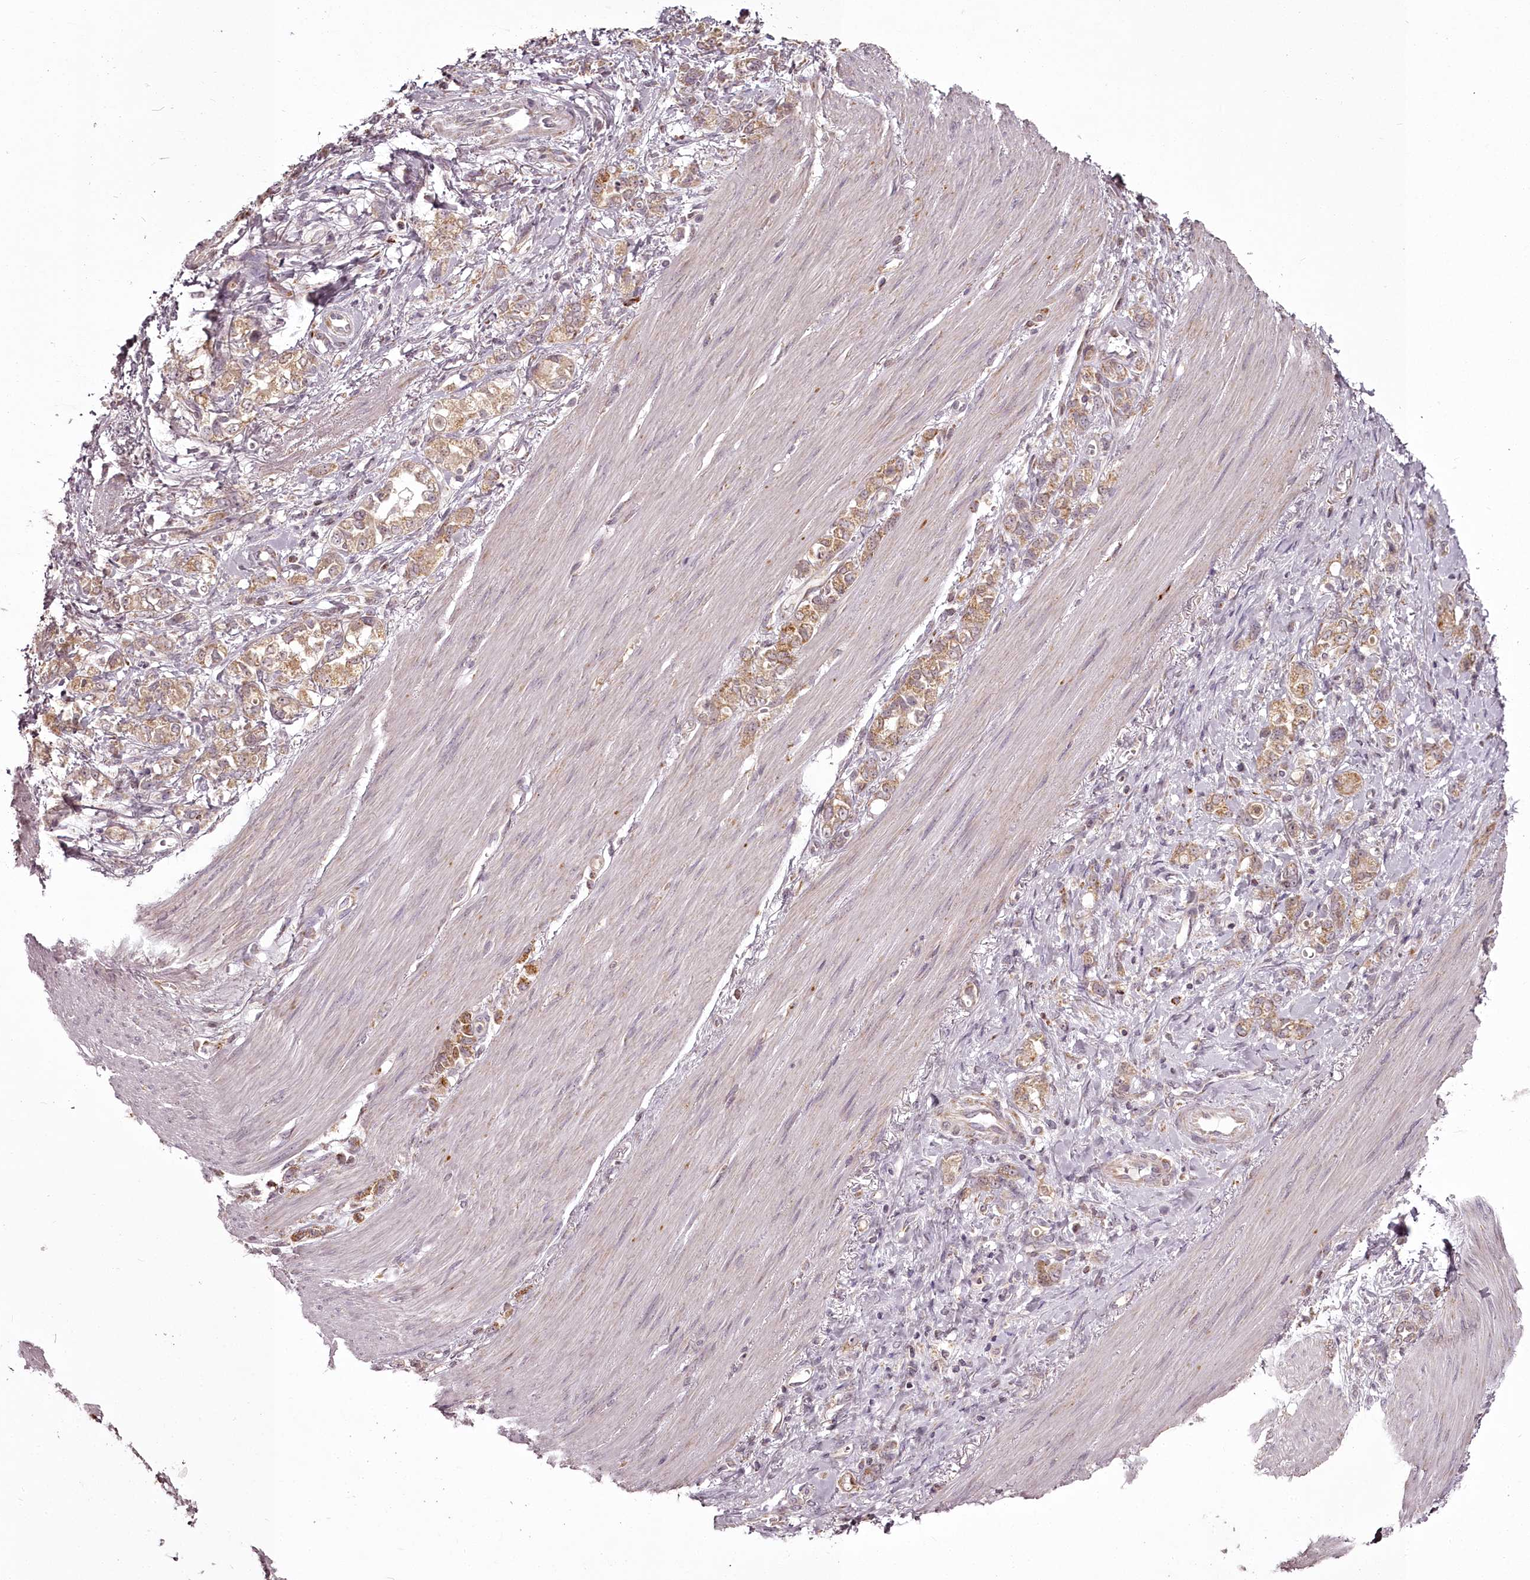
{"staining": {"intensity": "moderate", "quantity": ">75%", "location": "cytoplasmic/membranous"}, "tissue": "stomach cancer", "cell_type": "Tumor cells", "image_type": "cancer", "snomed": [{"axis": "morphology", "description": "Adenocarcinoma, NOS"}, {"axis": "topography", "description": "Stomach"}], "caption": "An IHC image of tumor tissue is shown. Protein staining in brown highlights moderate cytoplasmic/membranous positivity in stomach cancer within tumor cells. (Stains: DAB in brown, nuclei in blue, Microscopy: brightfield microscopy at high magnification).", "gene": "CHCHD2", "patient": {"sex": "female", "age": 76}}